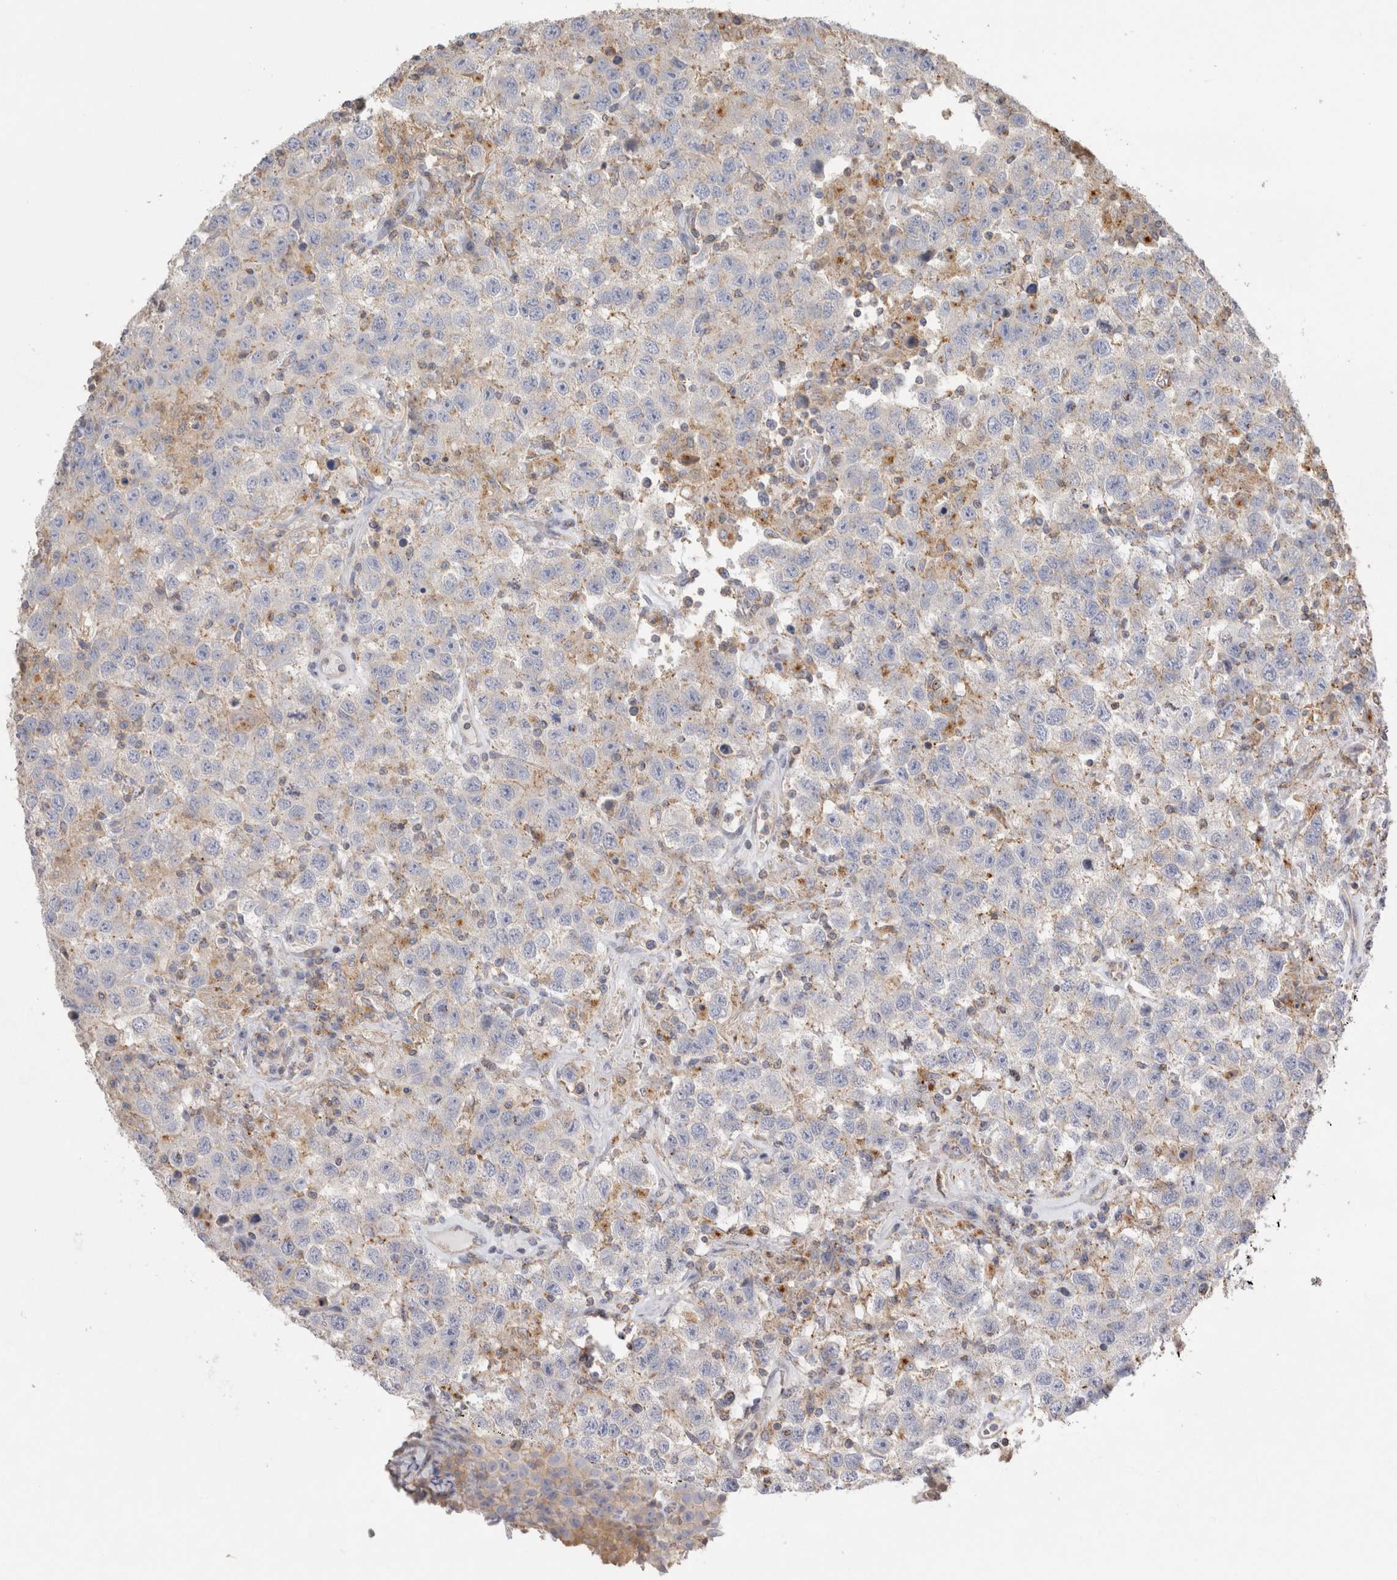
{"staining": {"intensity": "negative", "quantity": "none", "location": "none"}, "tissue": "testis cancer", "cell_type": "Tumor cells", "image_type": "cancer", "snomed": [{"axis": "morphology", "description": "Seminoma, NOS"}, {"axis": "topography", "description": "Testis"}], "caption": "IHC image of human testis seminoma stained for a protein (brown), which reveals no expression in tumor cells. The staining is performed using DAB brown chromogen with nuclei counter-stained in using hematoxylin.", "gene": "CHMP6", "patient": {"sex": "male", "age": 41}}